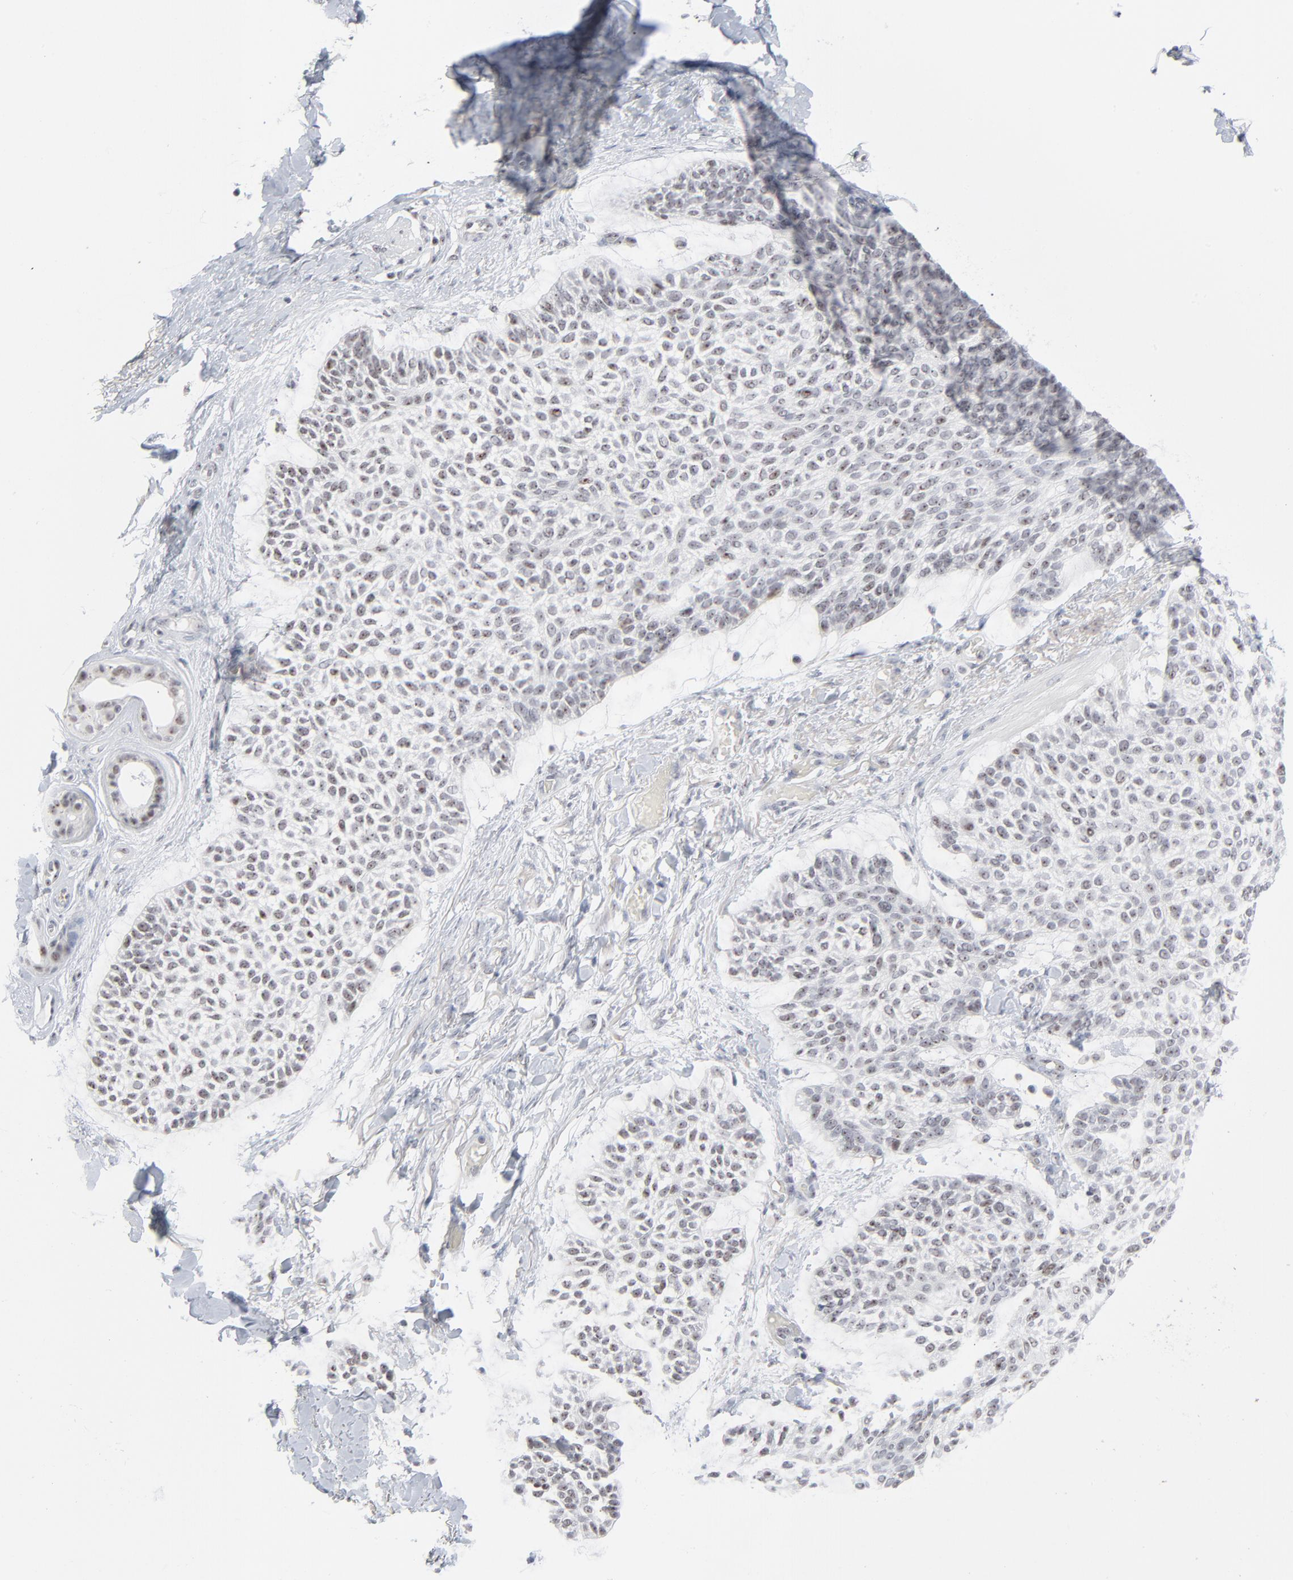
{"staining": {"intensity": "weak", "quantity": "<25%", "location": "nuclear"}, "tissue": "skin cancer", "cell_type": "Tumor cells", "image_type": "cancer", "snomed": [{"axis": "morphology", "description": "Normal tissue, NOS"}, {"axis": "morphology", "description": "Basal cell carcinoma"}, {"axis": "topography", "description": "Skin"}], "caption": "The immunohistochemistry micrograph has no significant expression in tumor cells of skin cancer tissue.", "gene": "MPHOSPH6", "patient": {"sex": "female", "age": 70}}